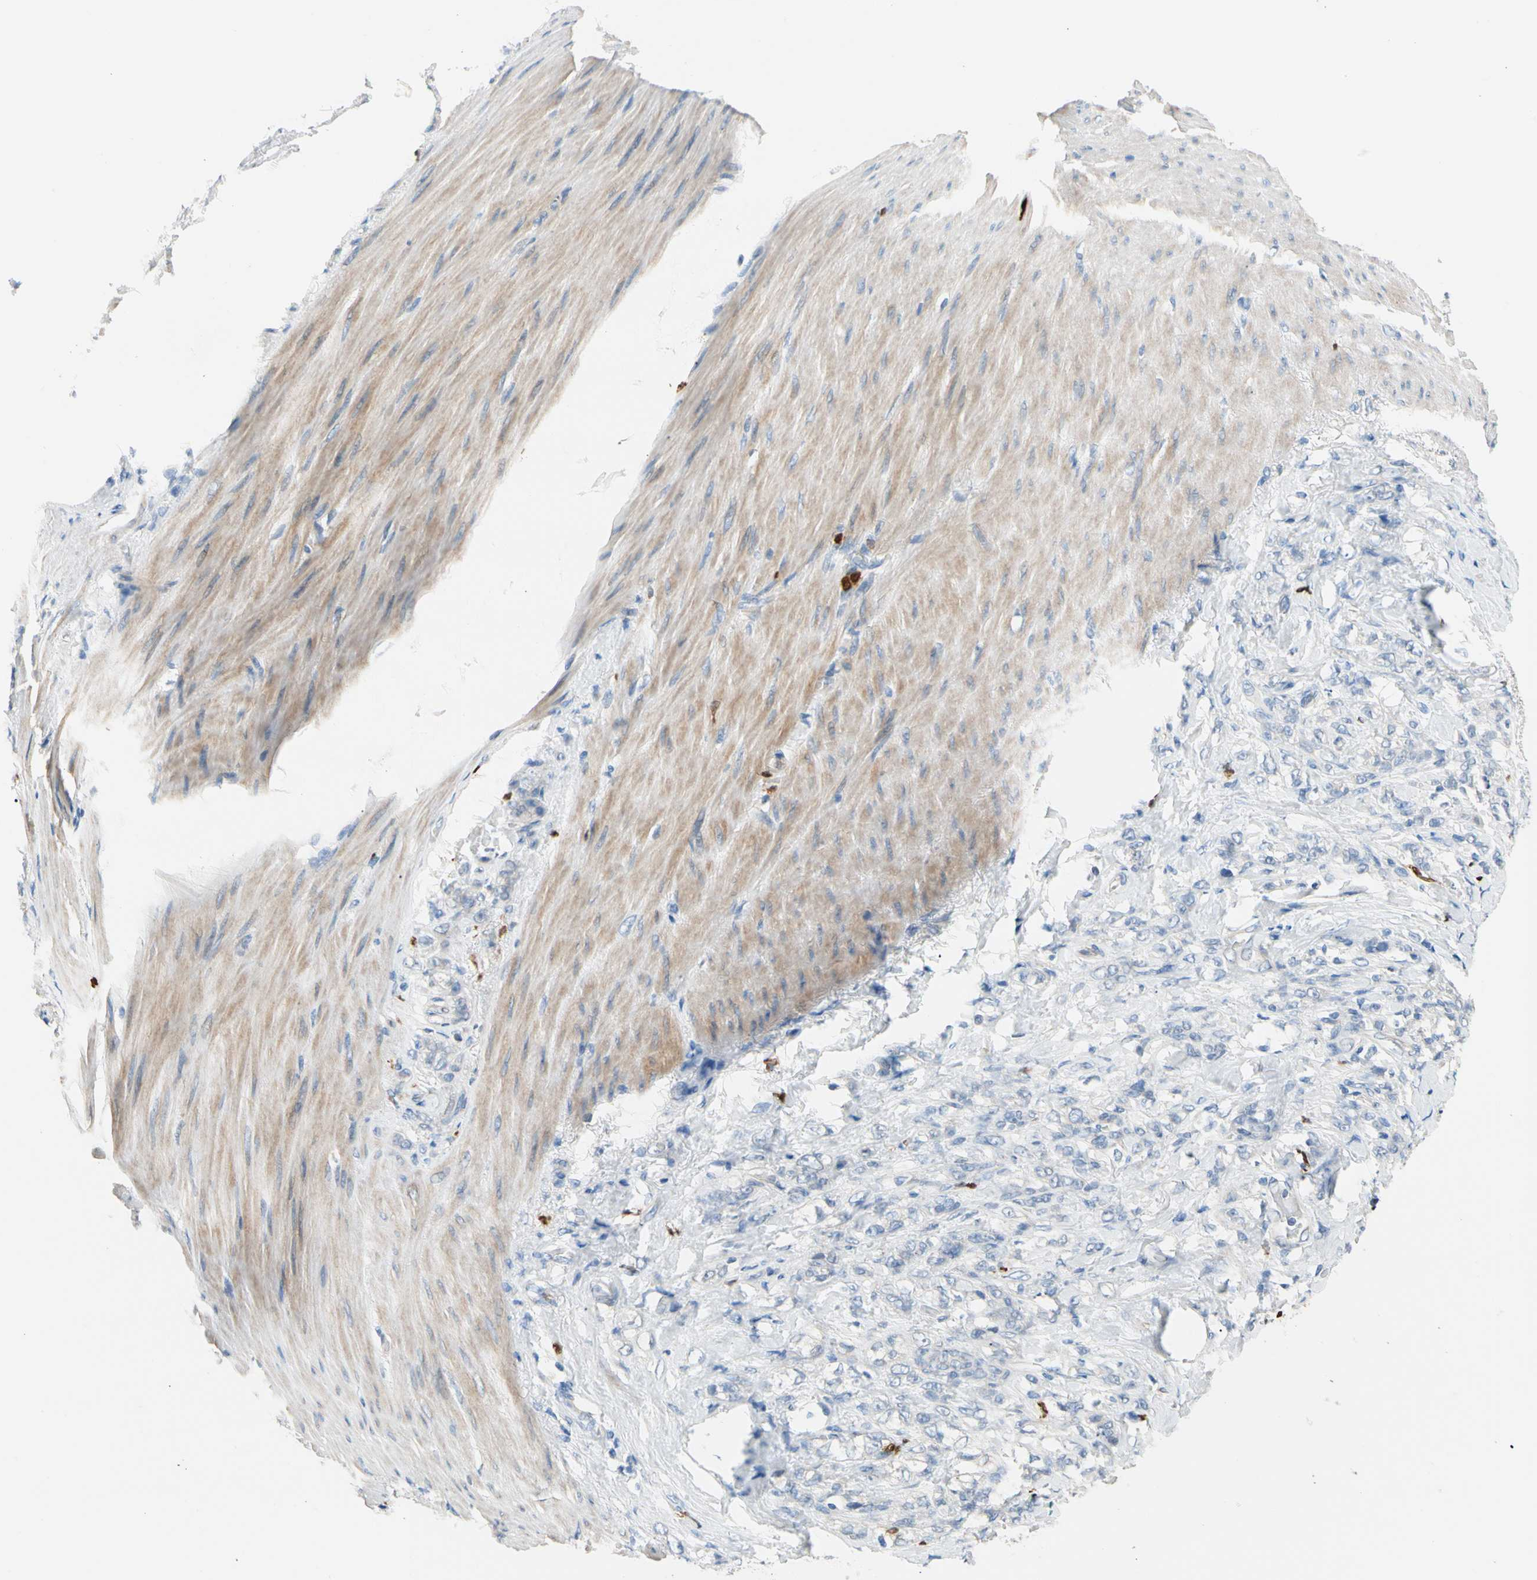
{"staining": {"intensity": "negative", "quantity": "none", "location": "none"}, "tissue": "stomach cancer", "cell_type": "Tumor cells", "image_type": "cancer", "snomed": [{"axis": "morphology", "description": "Adenocarcinoma, NOS"}, {"axis": "topography", "description": "Stomach"}], "caption": "Immunohistochemistry (IHC) histopathology image of stomach cancer (adenocarcinoma) stained for a protein (brown), which shows no staining in tumor cells.", "gene": "TRAF5", "patient": {"sex": "male", "age": 82}}